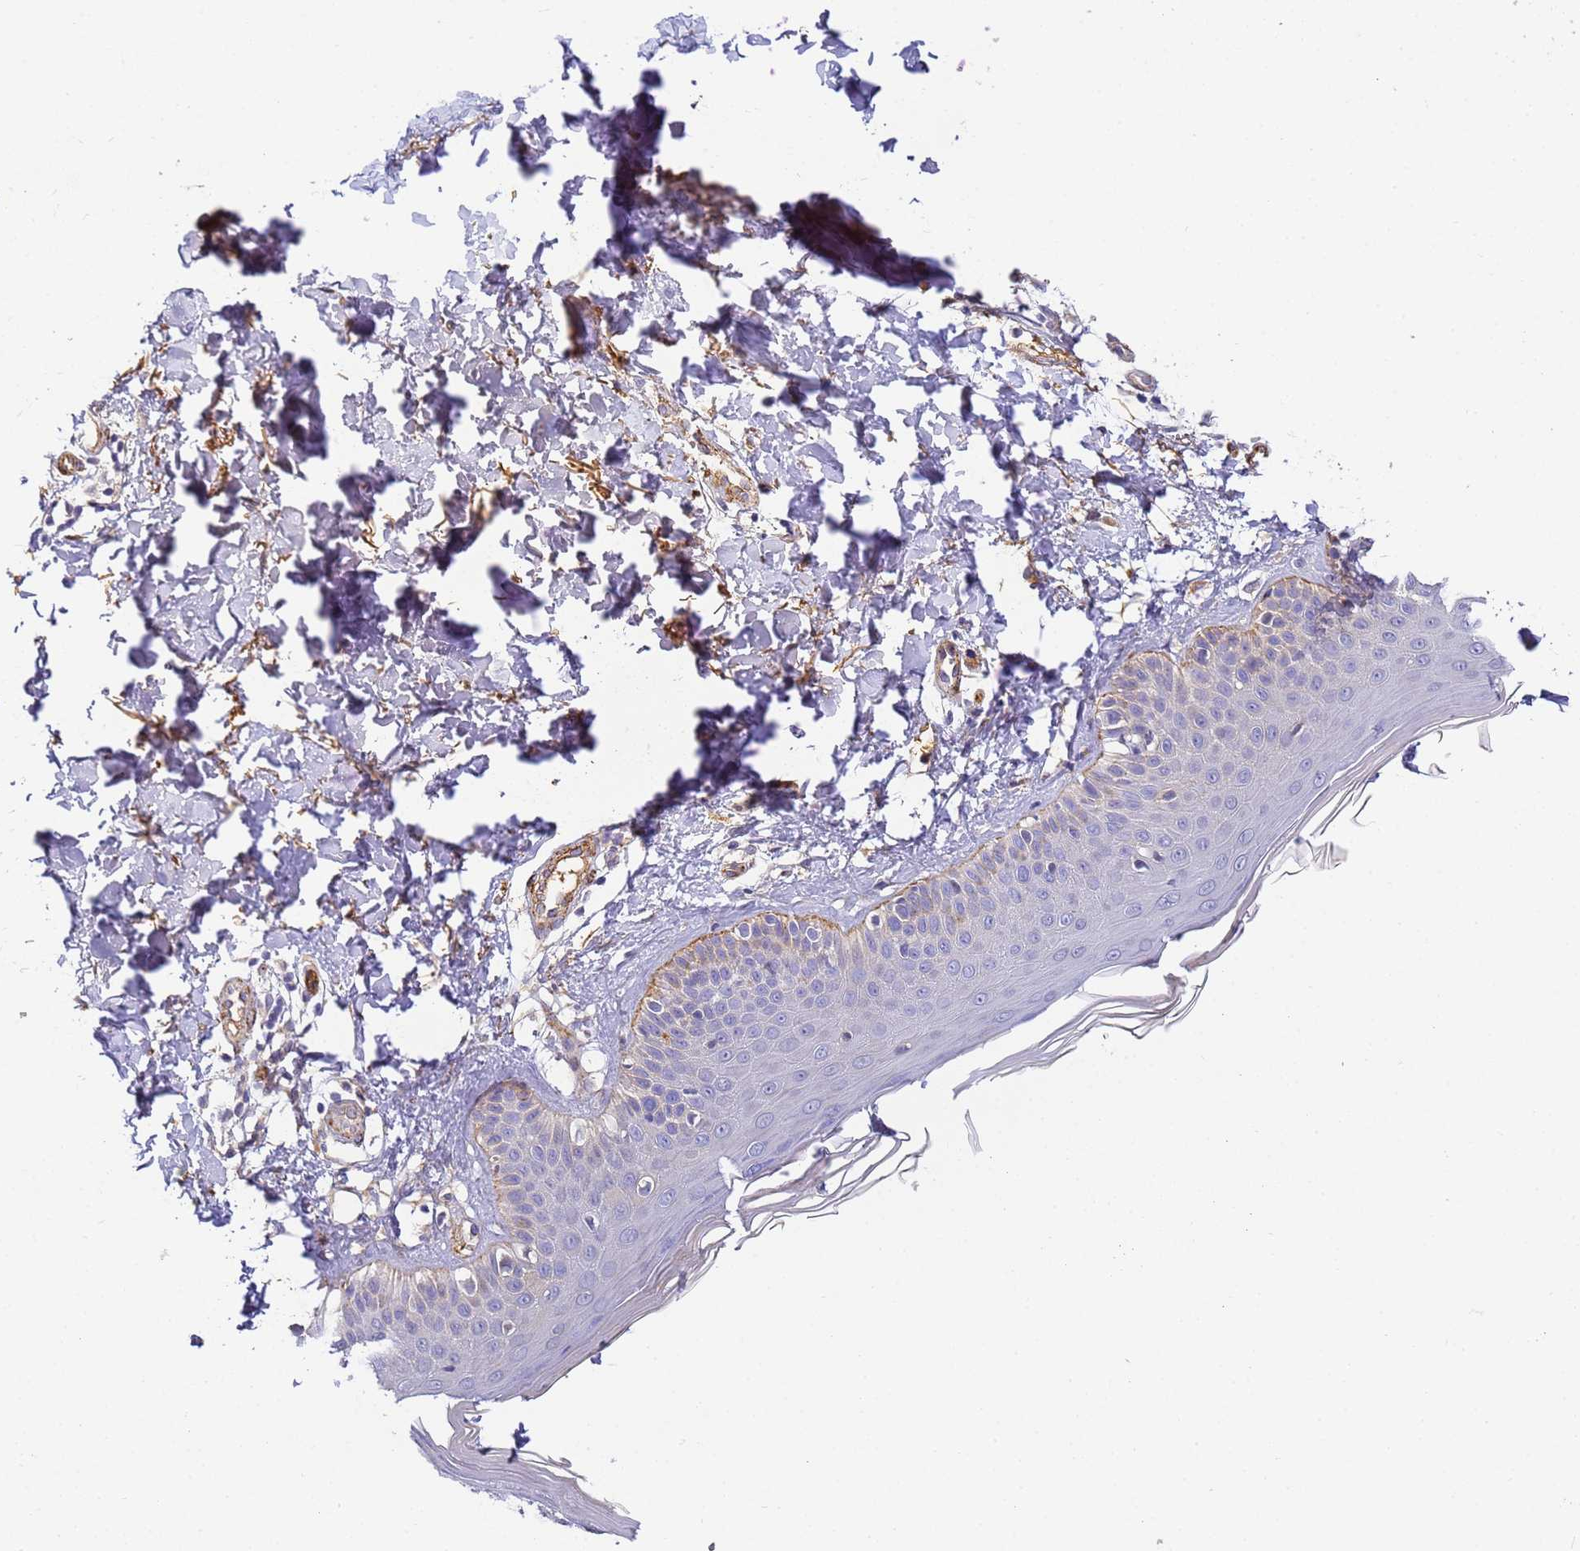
{"staining": {"intensity": "weak", "quantity": "25%-75%", "location": "cytoplasmic/membranous"}, "tissue": "skin", "cell_type": "Fibroblasts", "image_type": "normal", "snomed": [{"axis": "morphology", "description": "Normal tissue, NOS"}, {"axis": "topography", "description": "Skin"}], "caption": "Immunohistochemical staining of benign skin demonstrates low levels of weak cytoplasmic/membranous expression in about 25%-75% of fibroblasts. Nuclei are stained in blue.", "gene": "CFHR1", "patient": {"sex": "male", "age": 52}}